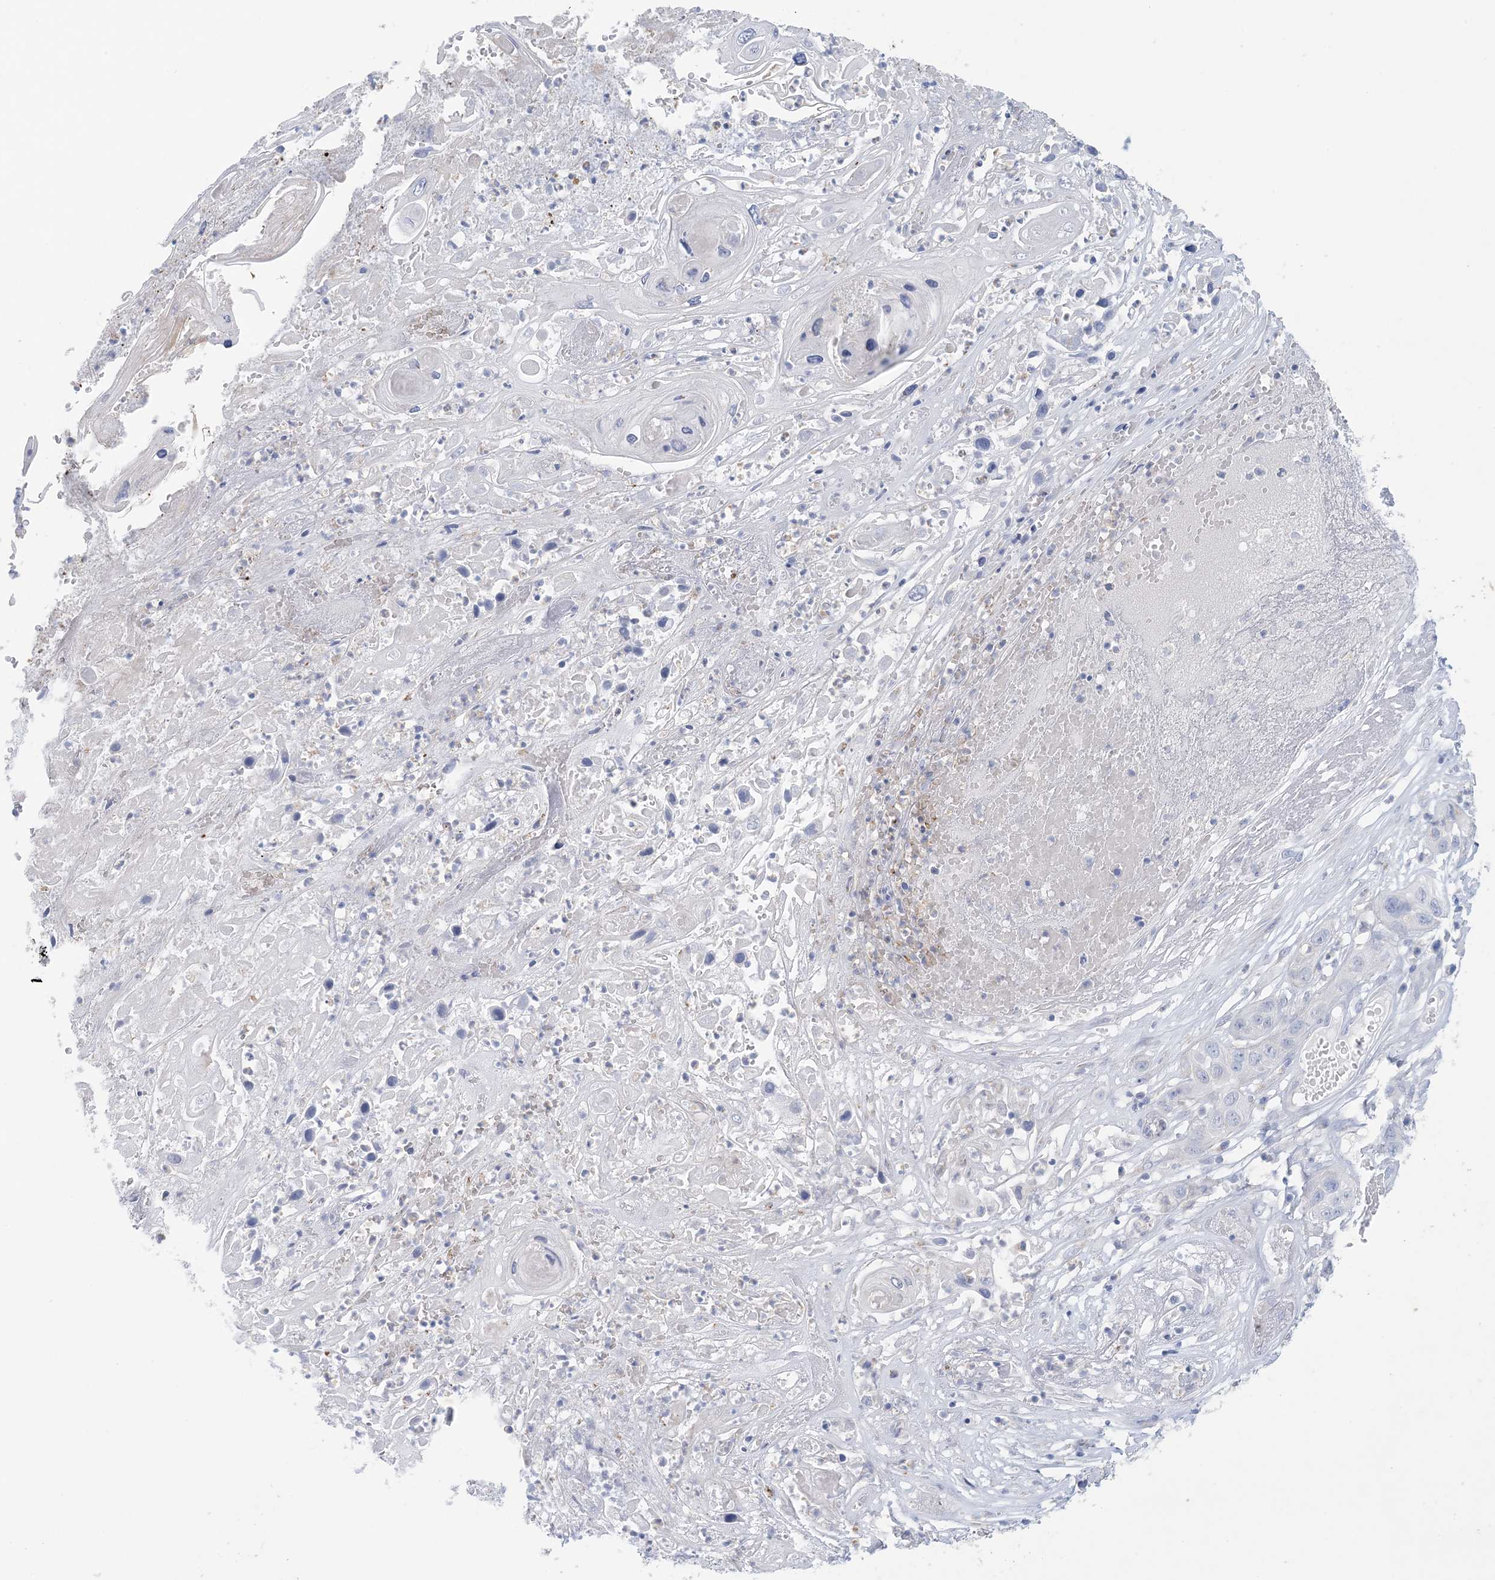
{"staining": {"intensity": "negative", "quantity": "none", "location": "none"}, "tissue": "skin cancer", "cell_type": "Tumor cells", "image_type": "cancer", "snomed": [{"axis": "morphology", "description": "Squamous cell carcinoma, NOS"}, {"axis": "topography", "description": "Skin"}], "caption": "Immunohistochemical staining of skin cancer shows no significant expression in tumor cells. (IHC, brightfield microscopy, high magnification).", "gene": "GABRG1", "patient": {"sex": "male", "age": 55}}